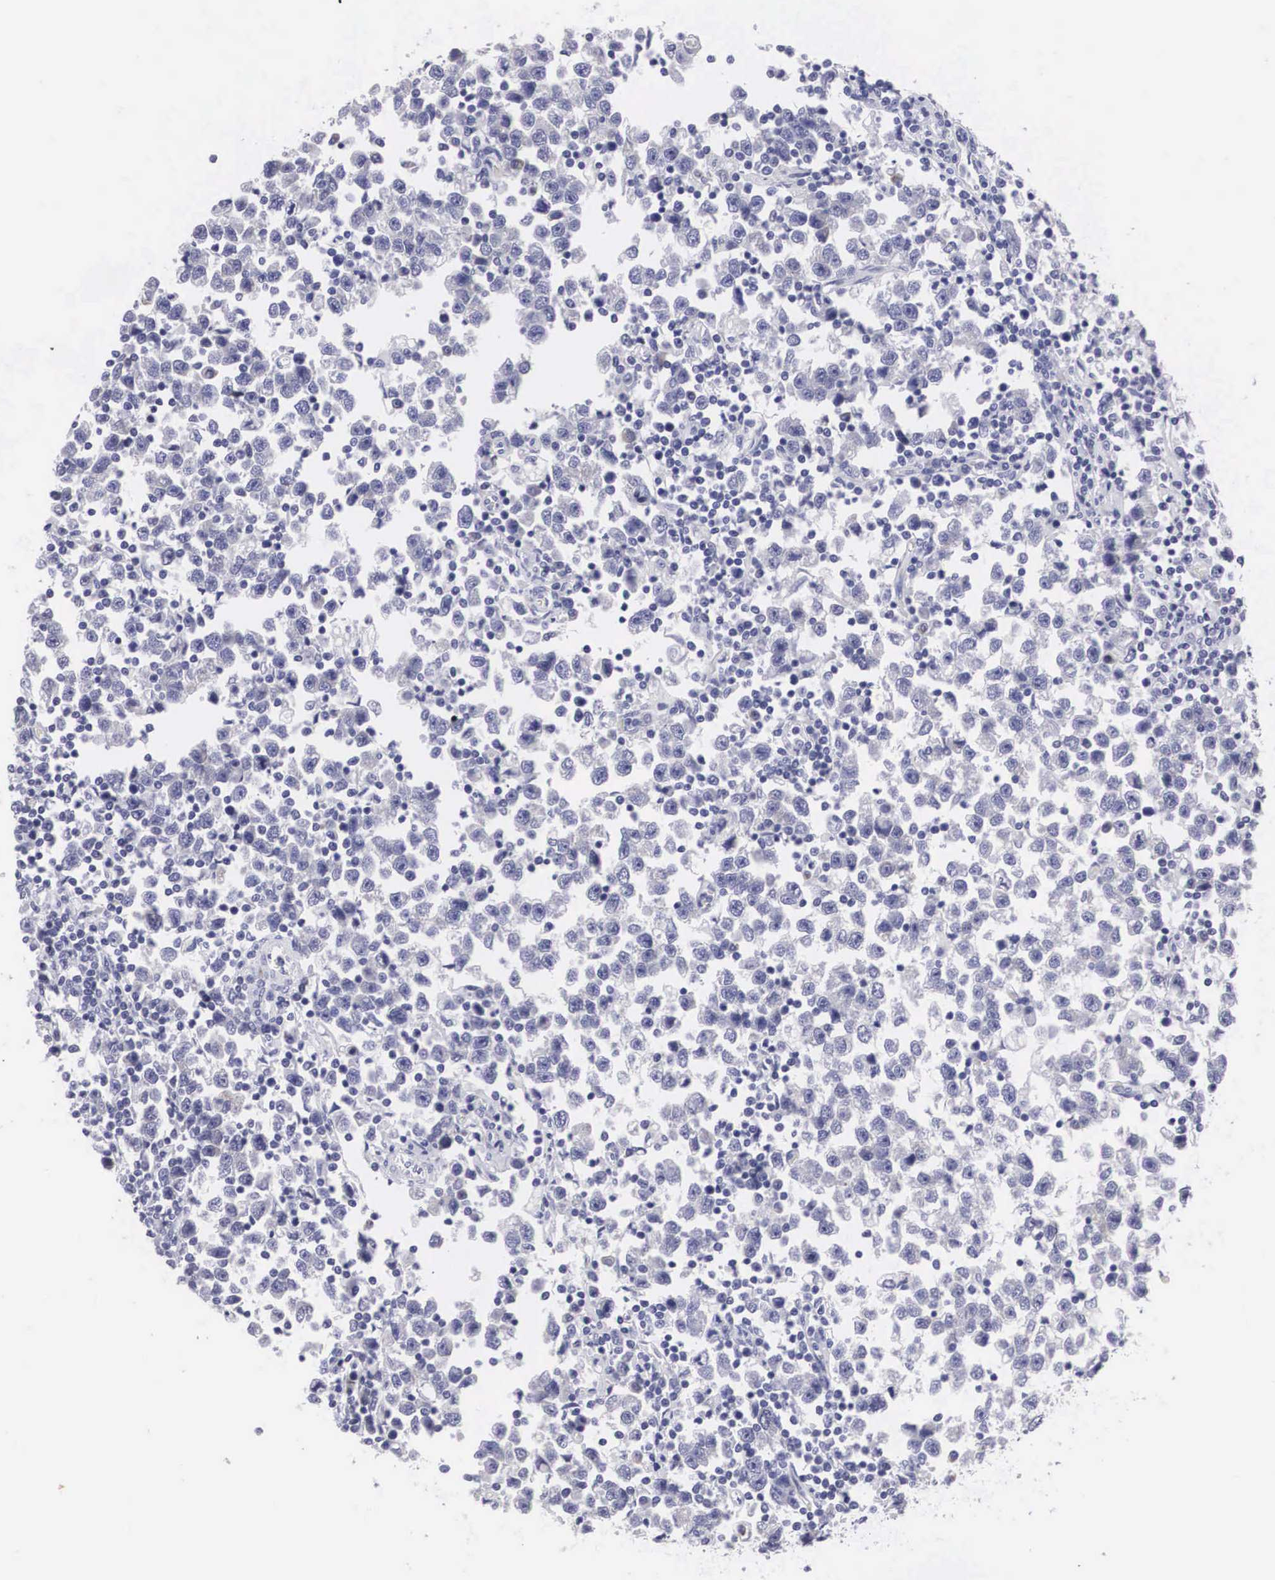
{"staining": {"intensity": "negative", "quantity": "none", "location": "none"}, "tissue": "testis cancer", "cell_type": "Tumor cells", "image_type": "cancer", "snomed": [{"axis": "morphology", "description": "Seminoma, NOS"}, {"axis": "topography", "description": "Testis"}], "caption": "Protein analysis of testis cancer demonstrates no significant positivity in tumor cells. (Immunohistochemistry, brightfield microscopy, high magnification).", "gene": "ARMCX3", "patient": {"sex": "male", "age": 43}}